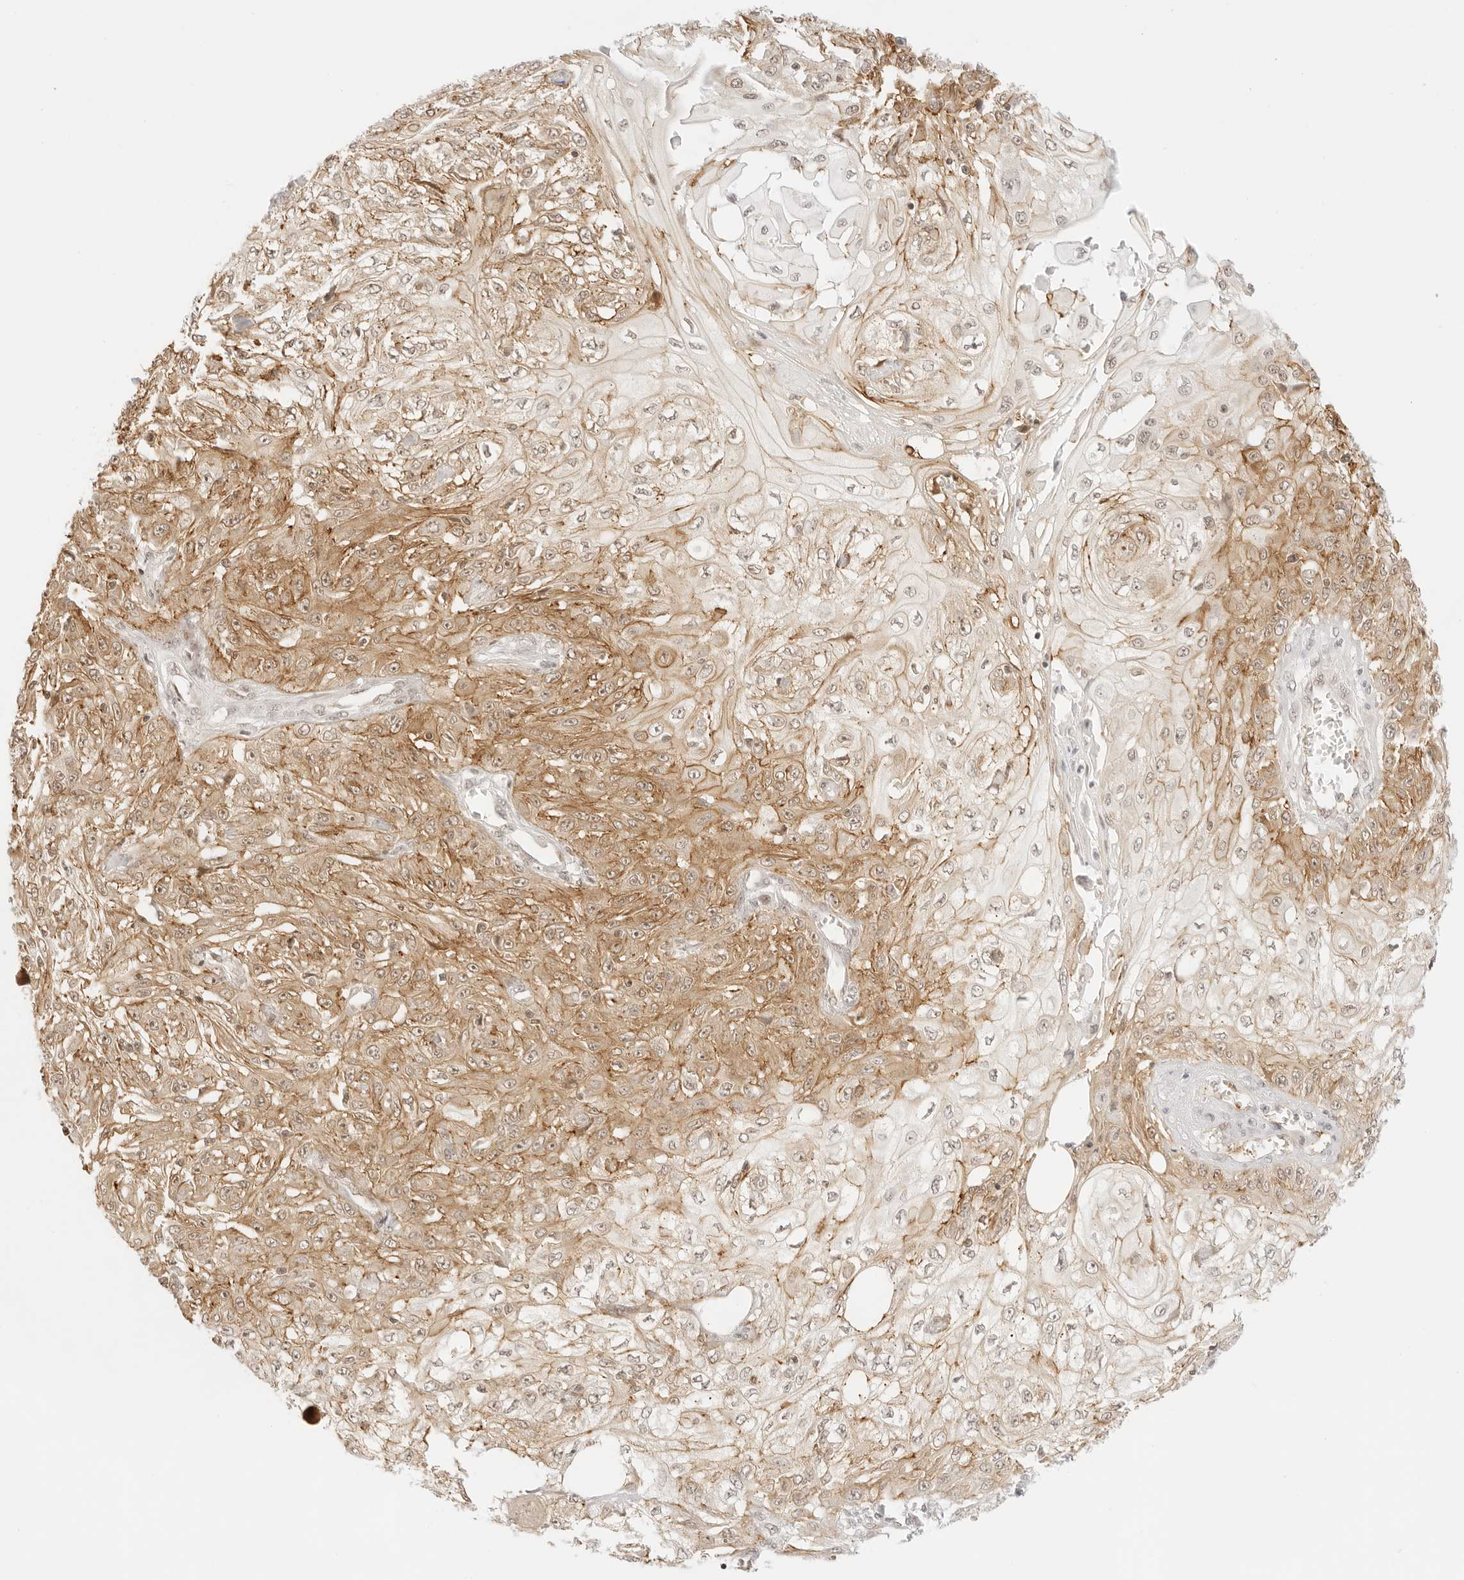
{"staining": {"intensity": "moderate", "quantity": ">75%", "location": "cytoplasmic/membranous,nuclear"}, "tissue": "skin cancer", "cell_type": "Tumor cells", "image_type": "cancer", "snomed": [{"axis": "morphology", "description": "Squamous cell carcinoma, NOS"}, {"axis": "morphology", "description": "Squamous cell carcinoma, metastatic, NOS"}, {"axis": "topography", "description": "Skin"}, {"axis": "topography", "description": "Lymph node"}], "caption": "Immunohistochemistry (IHC) (DAB) staining of skin cancer demonstrates moderate cytoplasmic/membranous and nuclear protein staining in approximately >75% of tumor cells. The staining is performed using DAB brown chromogen to label protein expression. The nuclei are counter-stained blue using hematoxylin.", "gene": "GNAS", "patient": {"sex": "male", "age": 75}}